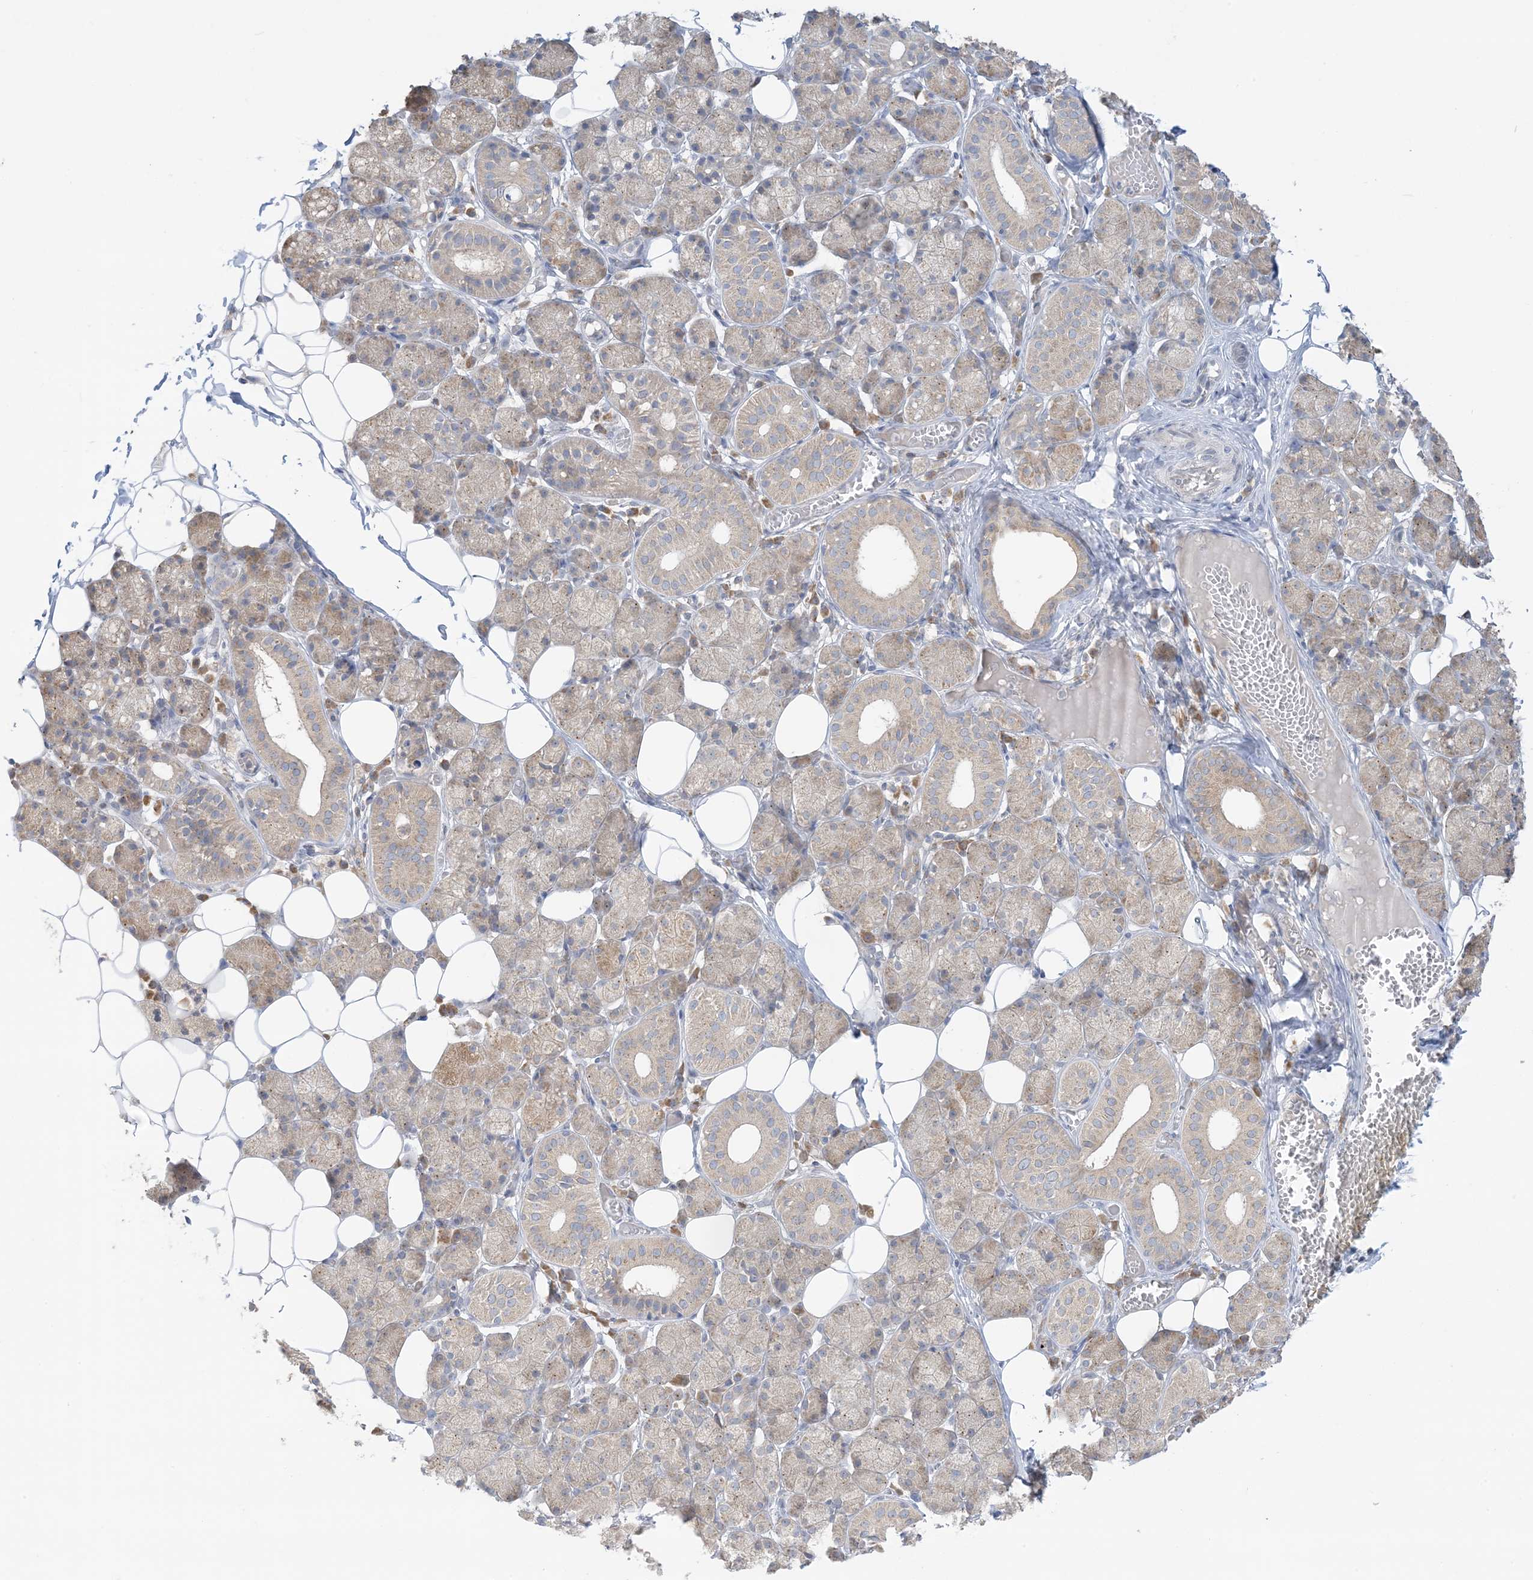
{"staining": {"intensity": "moderate", "quantity": ">75%", "location": "cytoplasmic/membranous"}, "tissue": "salivary gland", "cell_type": "Glandular cells", "image_type": "normal", "snomed": [{"axis": "morphology", "description": "Normal tissue, NOS"}, {"axis": "topography", "description": "Salivary gland"}], "caption": "Immunohistochemical staining of benign human salivary gland demonstrates >75% levels of moderate cytoplasmic/membranous protein expression in approximately >75% of glandular cells.", "gene": "RPP40", "patient": {"sex": "female", "age": 33}}